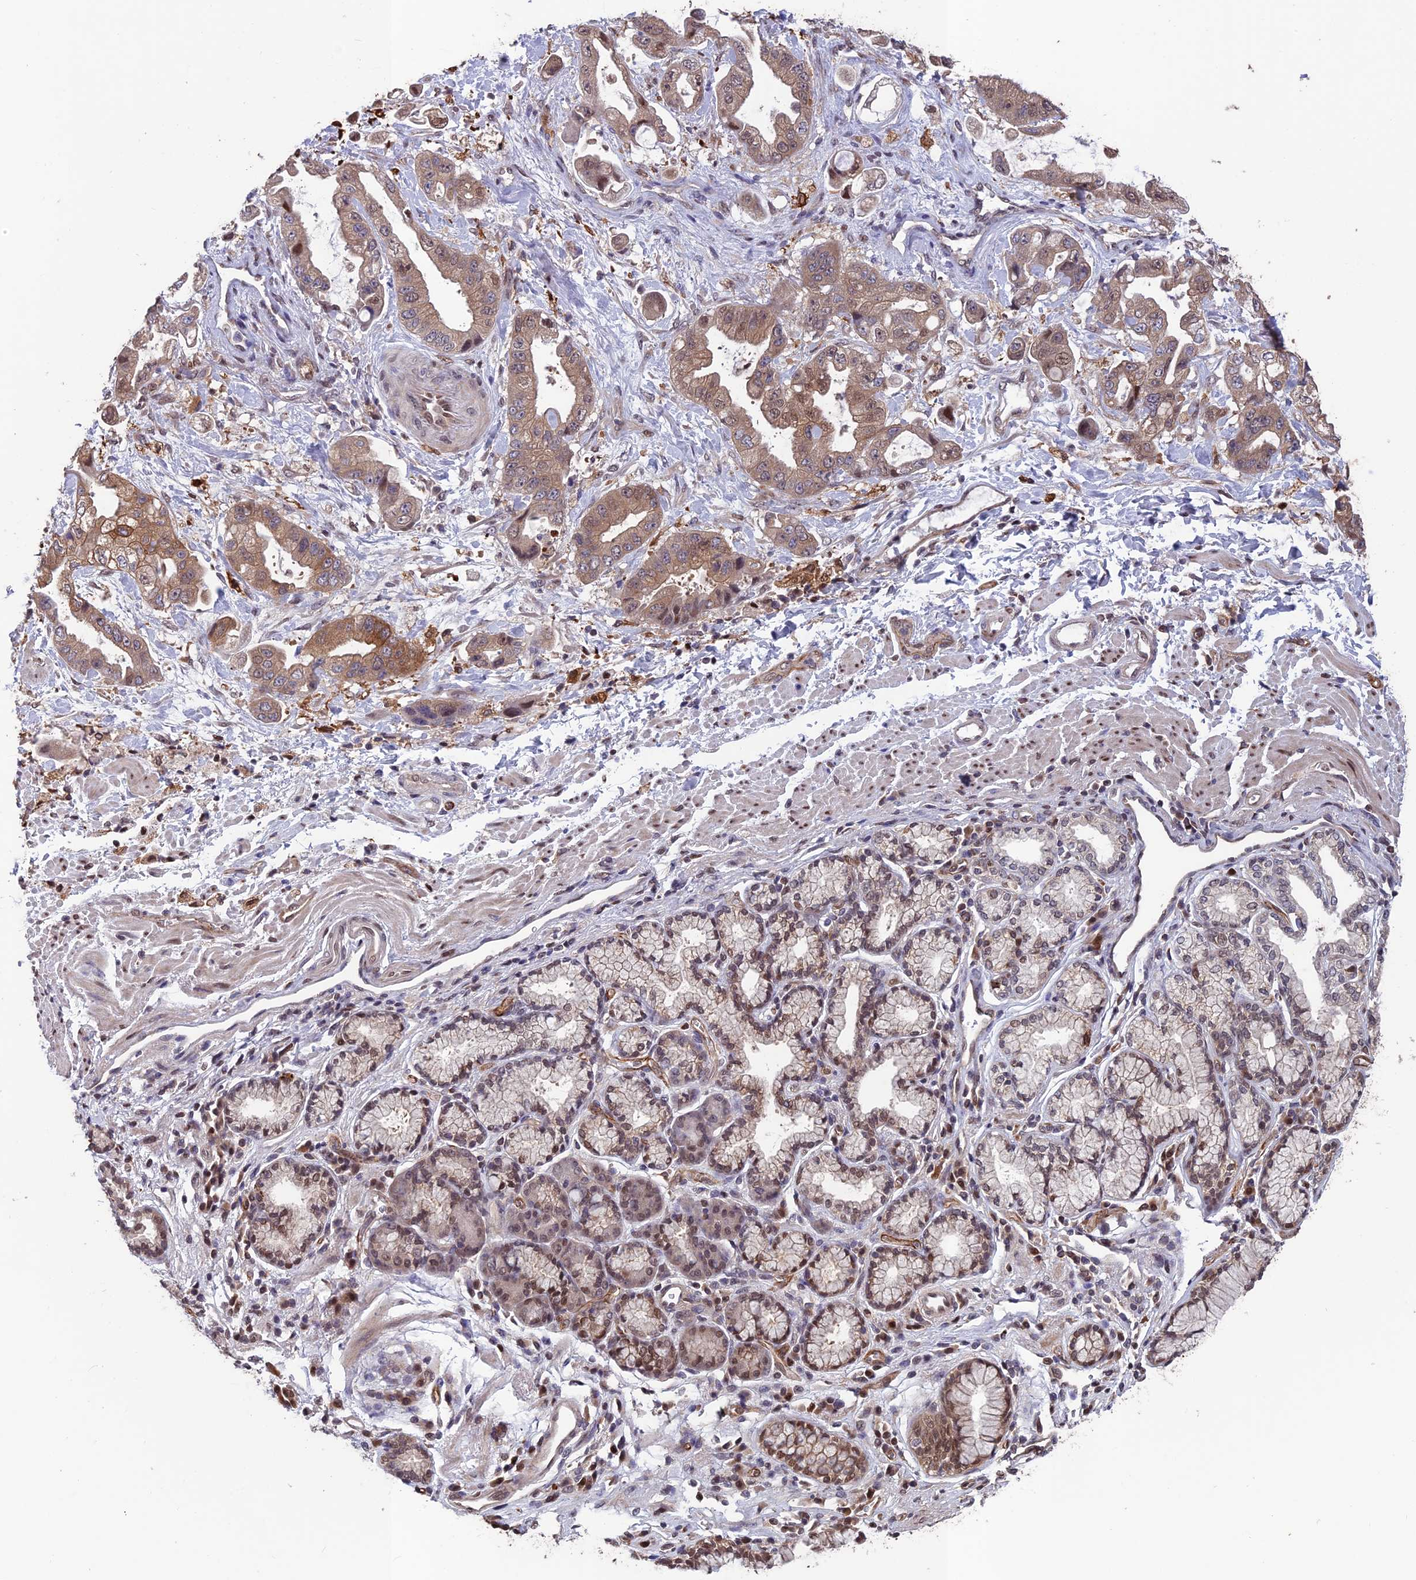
{"staining": {"intensity": "weak", "quantity": ">75%", "location": "cytoplasmic/membranous"}, "tissue": "stomach cancer", "cell_type": "Tumor cells", "image_type": "cancer", "snomed": [{"axis": "morphology", "description": "Adenocarcinoma, NOS"}, {"axis": "topography", "description": "Stomach"}], "caption": "Immunohistochemical staining of human stomach adenocarcinoma reveals low levels of weak cytoplasmic/membranous protein expression in approximately >75% of tumor cells. Nuclei are stained in blue.", "gene": "MAST2", "patient": {"sex": "male", "age": 62}}